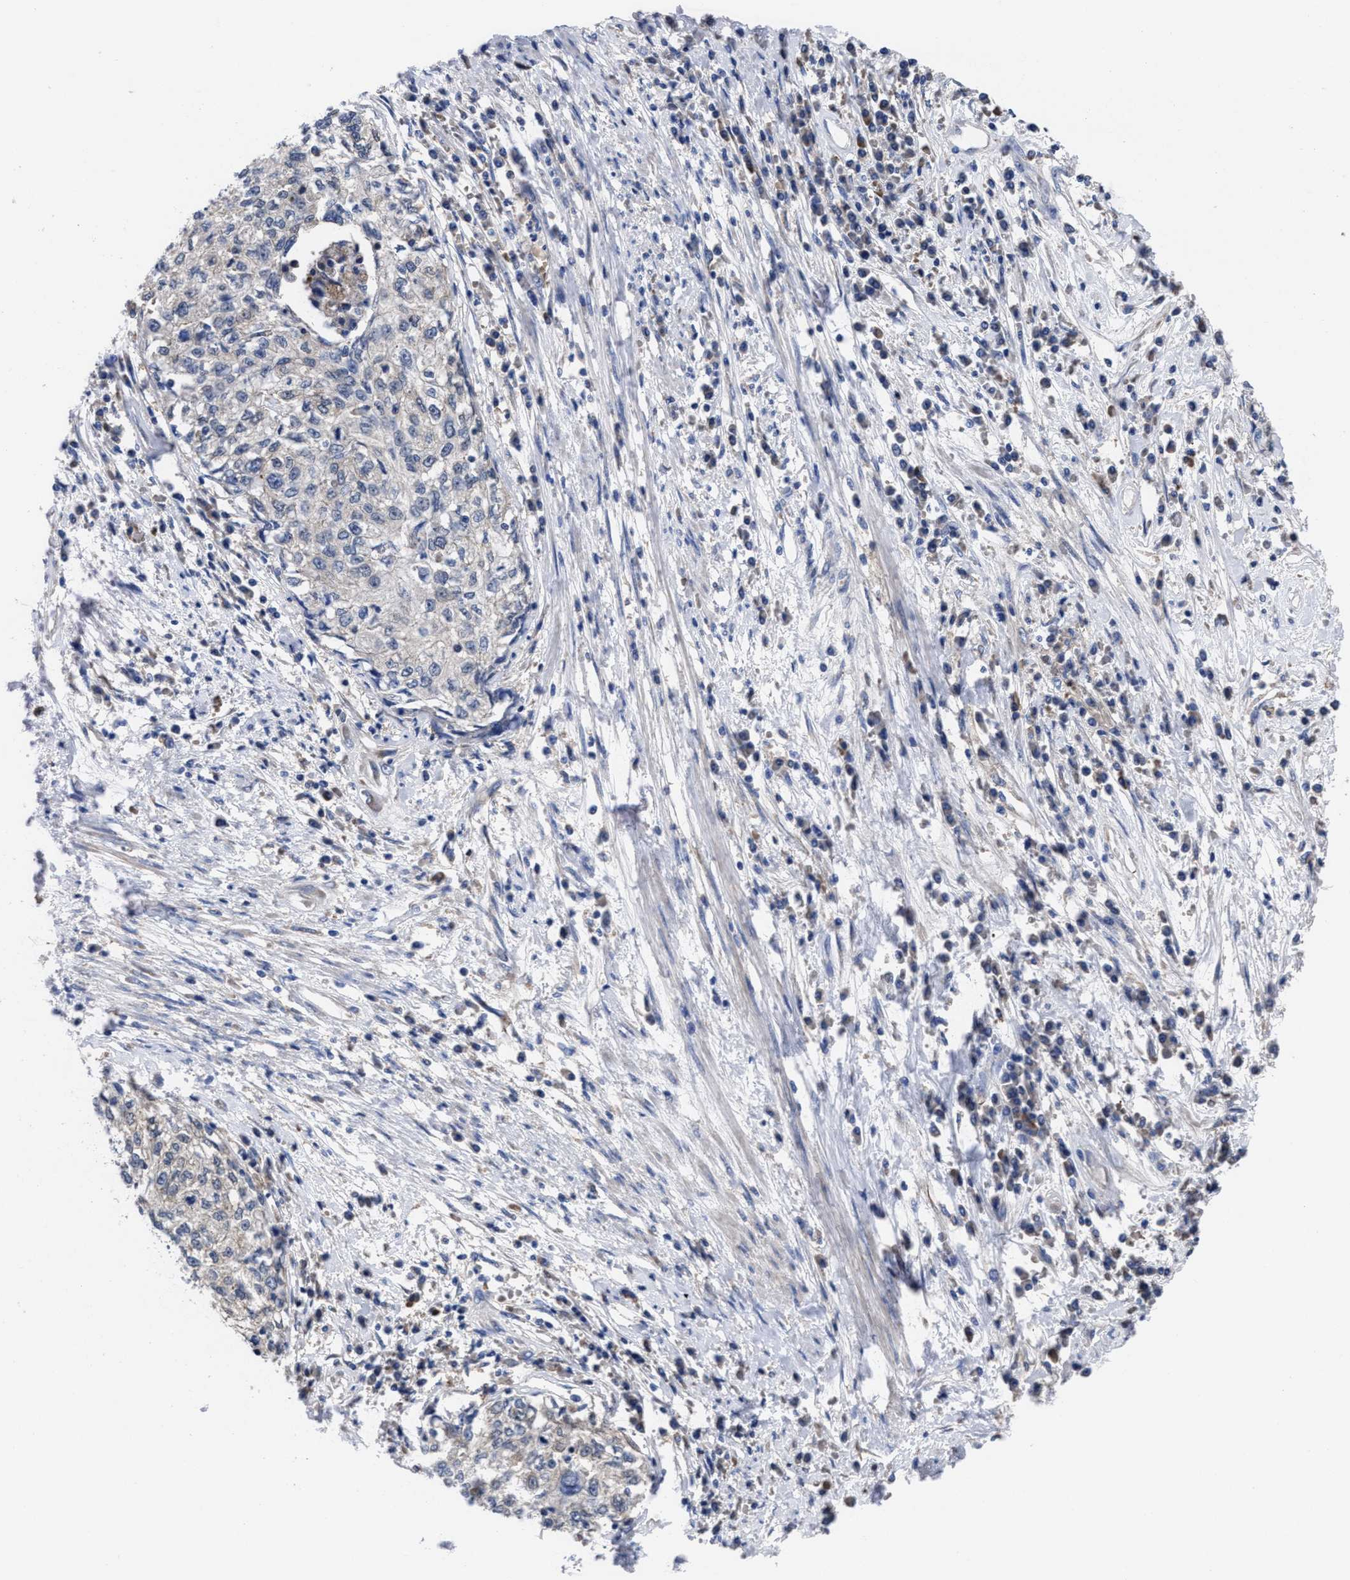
{"staining": {"intensity": "negative", "quantity": "none", "location": "none"}, "tissue": "cervical cancer", "cell_type": "Tumor cells", "image_type": "cancer", "snomed": [{"axis": "morphology", "description": "Squamous cell carcinoma, NOS"}, {"axis": "topography", "description": "Cervix"}], "caption": "This is an immunohistochemistry (IHC) micrograph of human cervical squamous cell carcinoma. There is no positivity in tumor cells.", "gene": "TXNDC17", "patient": {"sex": "female", "age": 57}}